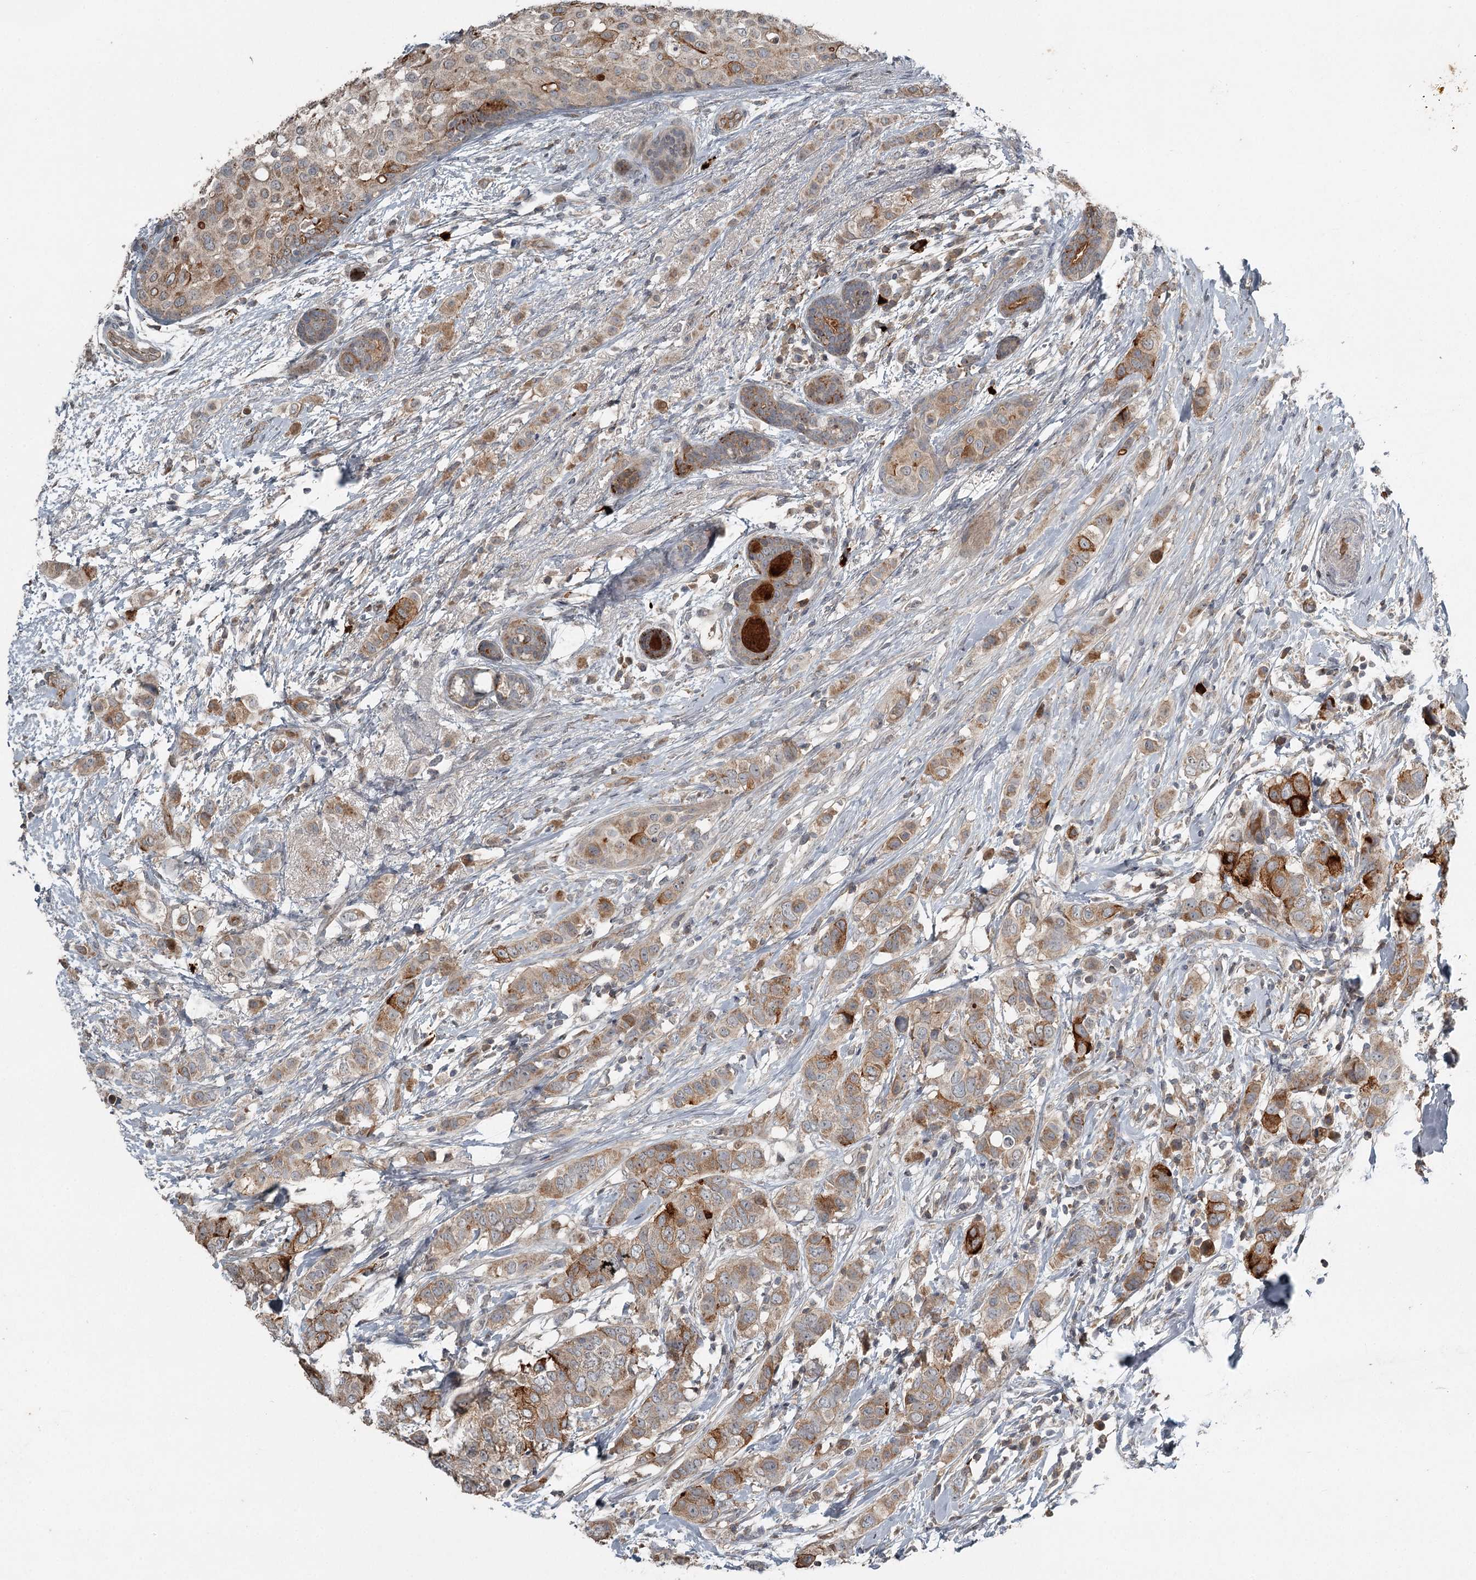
{"staining": {"intensity": "moderate", "quantity": "25%-75%", "location": "cytoplasmic/membranous"}, "tissue": "breast cancer", "cell_type": "Tumor cells", "image_type": "cancer", "snomed": [{"axis": "morphology", "description": "Lobular carcinoma"}, {"axis": "topography", "description": "Breast"}], "caption": "Immunohistochemistry of human breast lobular carcinoma demonstrates medium levels of moderate cytoplasmic/membranous positivity in about 25%-75% of tumor cells.", "gene": "SLC39A8", "patient": {"sex": "female", "age": 51}}